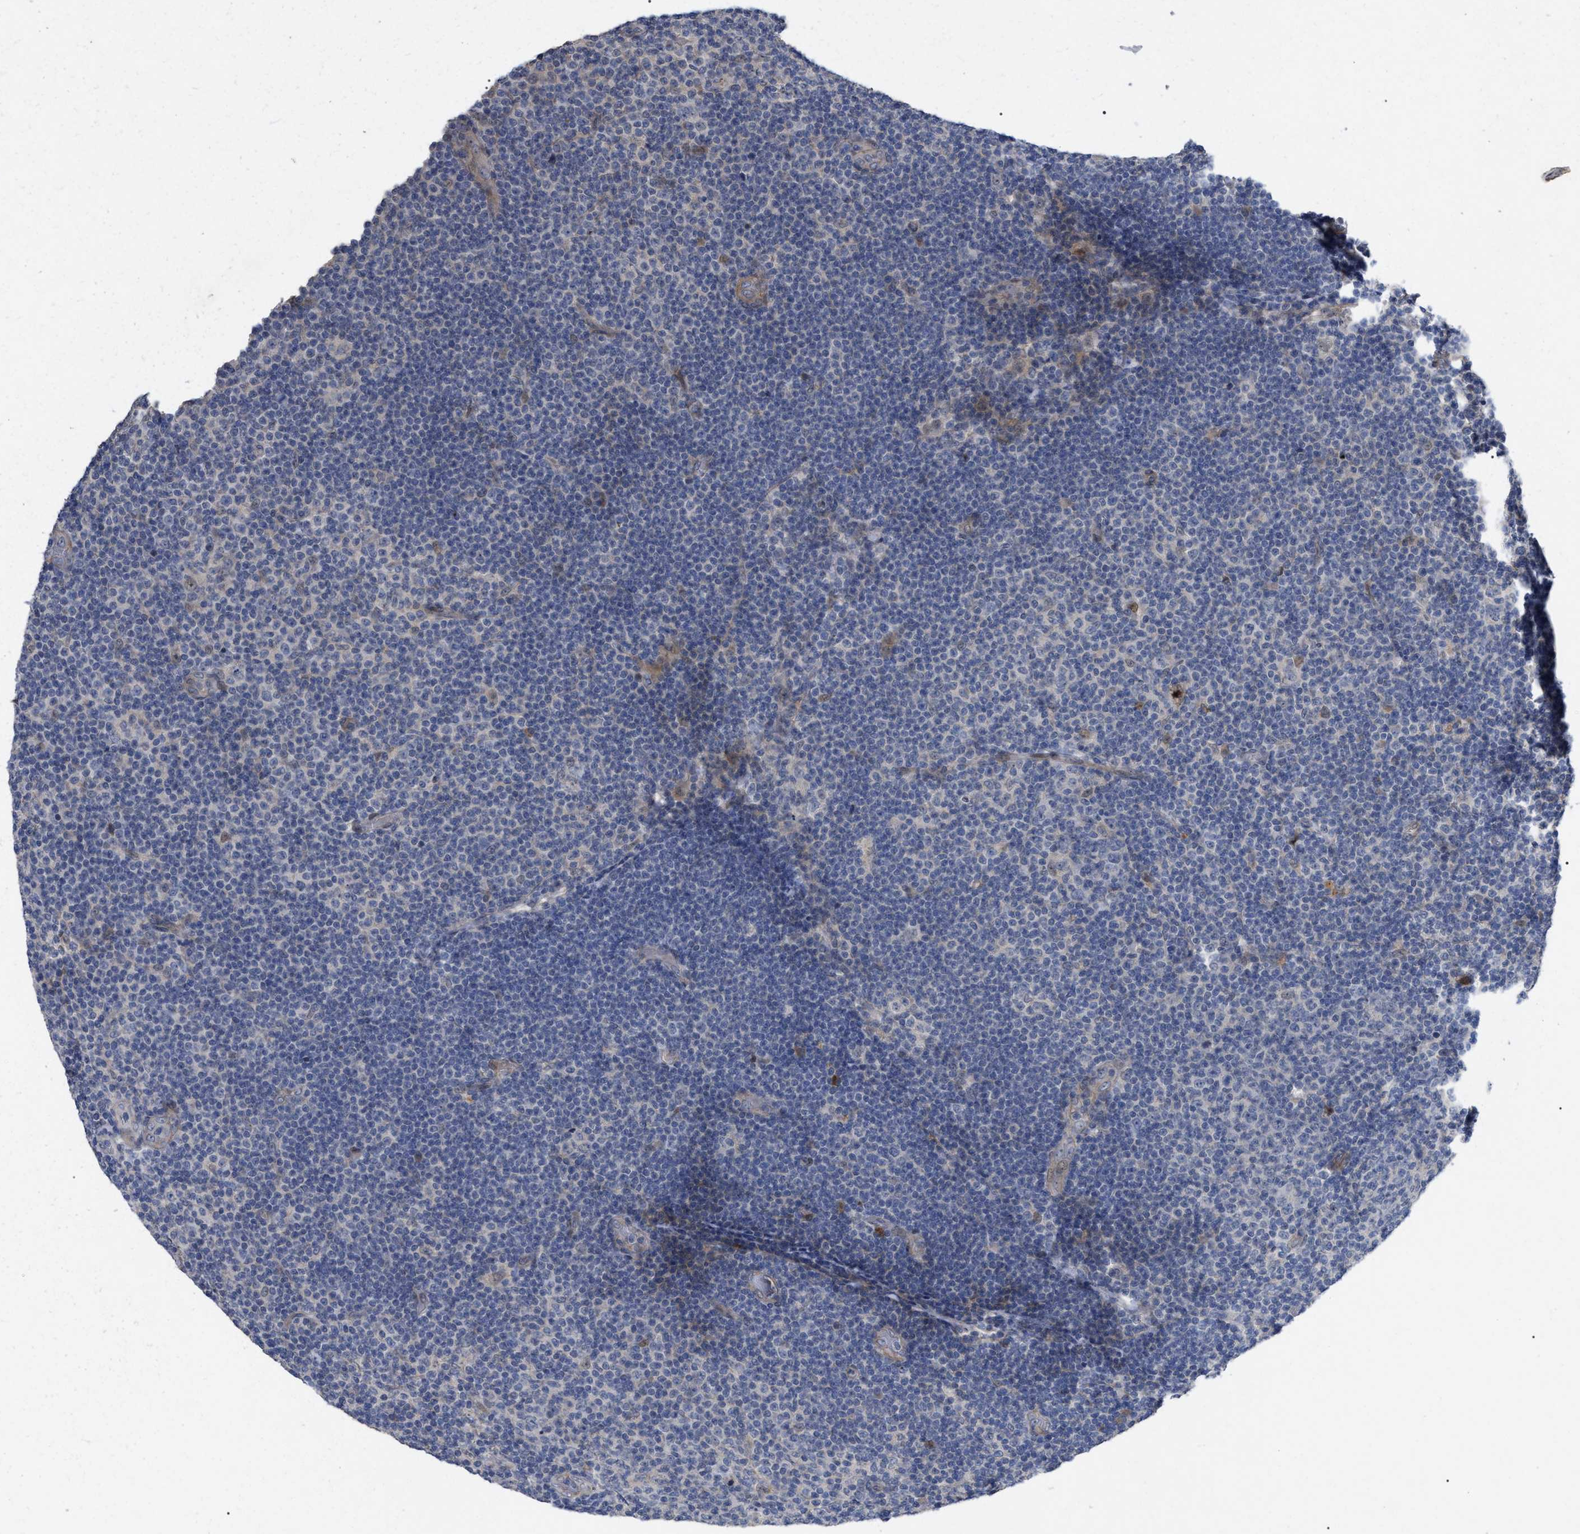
{"staining": {"intensity": "negative", "quantity": "none", "location": "none"}, "tissue": "lymphoma", "cell_type": "Tumor cells", "image_type": "cancer", "snomed": [{"axis": "morphology", "description": "Malignant lymphoma, non-Hodgkin's type, Low grade"}, {"axis": "topography", "description": "Lymph node"}], "caption": "Immunohistochemical staining of malignant lymphoma, non-Hodgkin's type (low-grade) shows no significant positivity in tumor cells. (DAB immunohistochemistry (IHC), high magnification).", "gene": "ST6GALNAC6", "patient": {"sex": "male", "age": 83}}